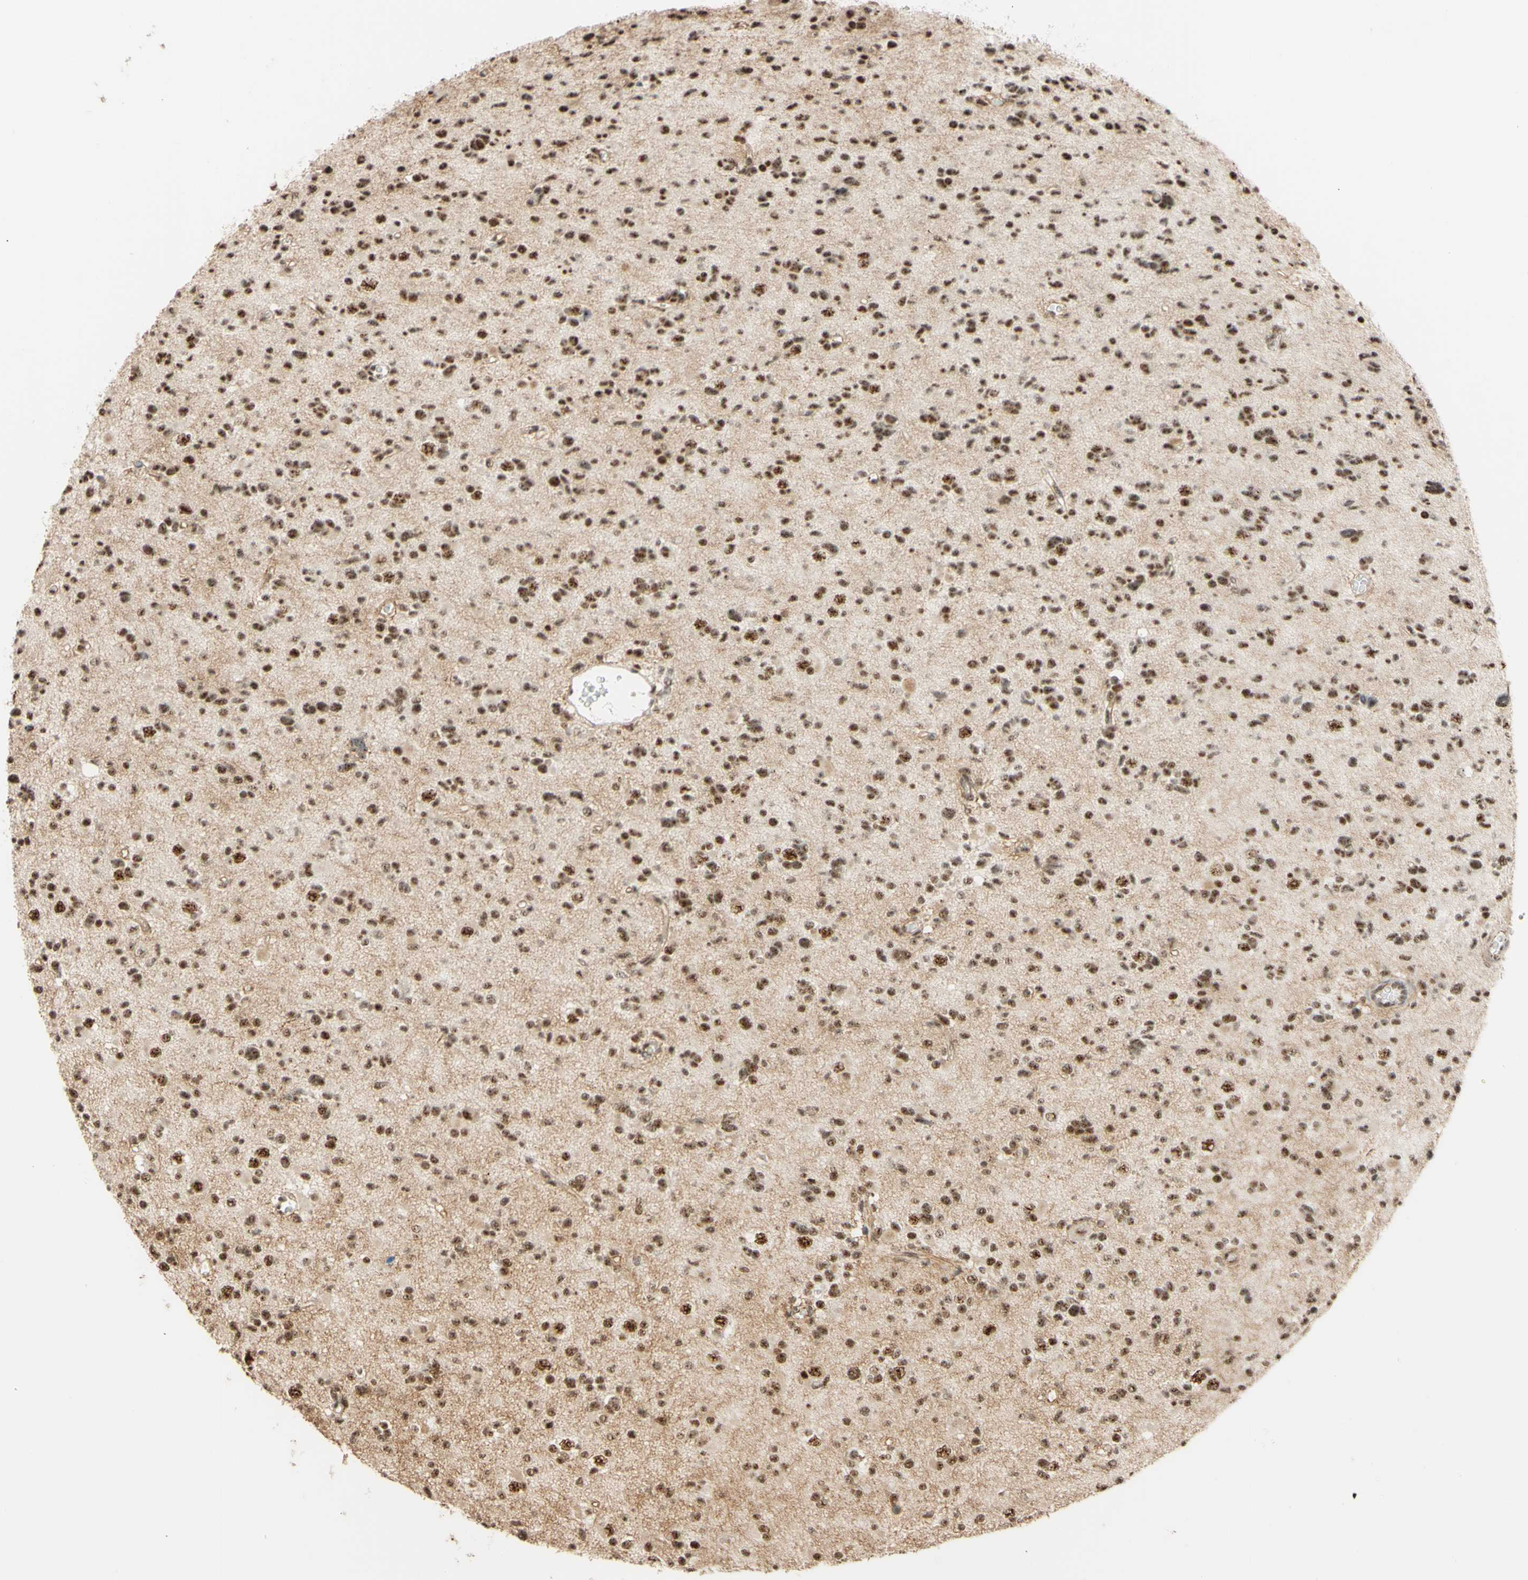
{"staining": {"intensity": "moderate", "quantity": ">75%", "location": "nuclear"}, "tissue": "glioma", "cell_type": "Tumor cells", "image_type": "cancer", "snomed": [{"axis": "morphology", "description": "Glioma, malignant, Low grade"}, {"axis": "topography", "description": "Brain"}], "caption": "Glioma stained with DAB (3,3'-diaminobenzidine) immunohistochemistry displays medium levels of moderate nuclear staining in approximately >75% of tumor cells.", "gene": "SAP18", "patient": {"sex": "female", "age": 22}}